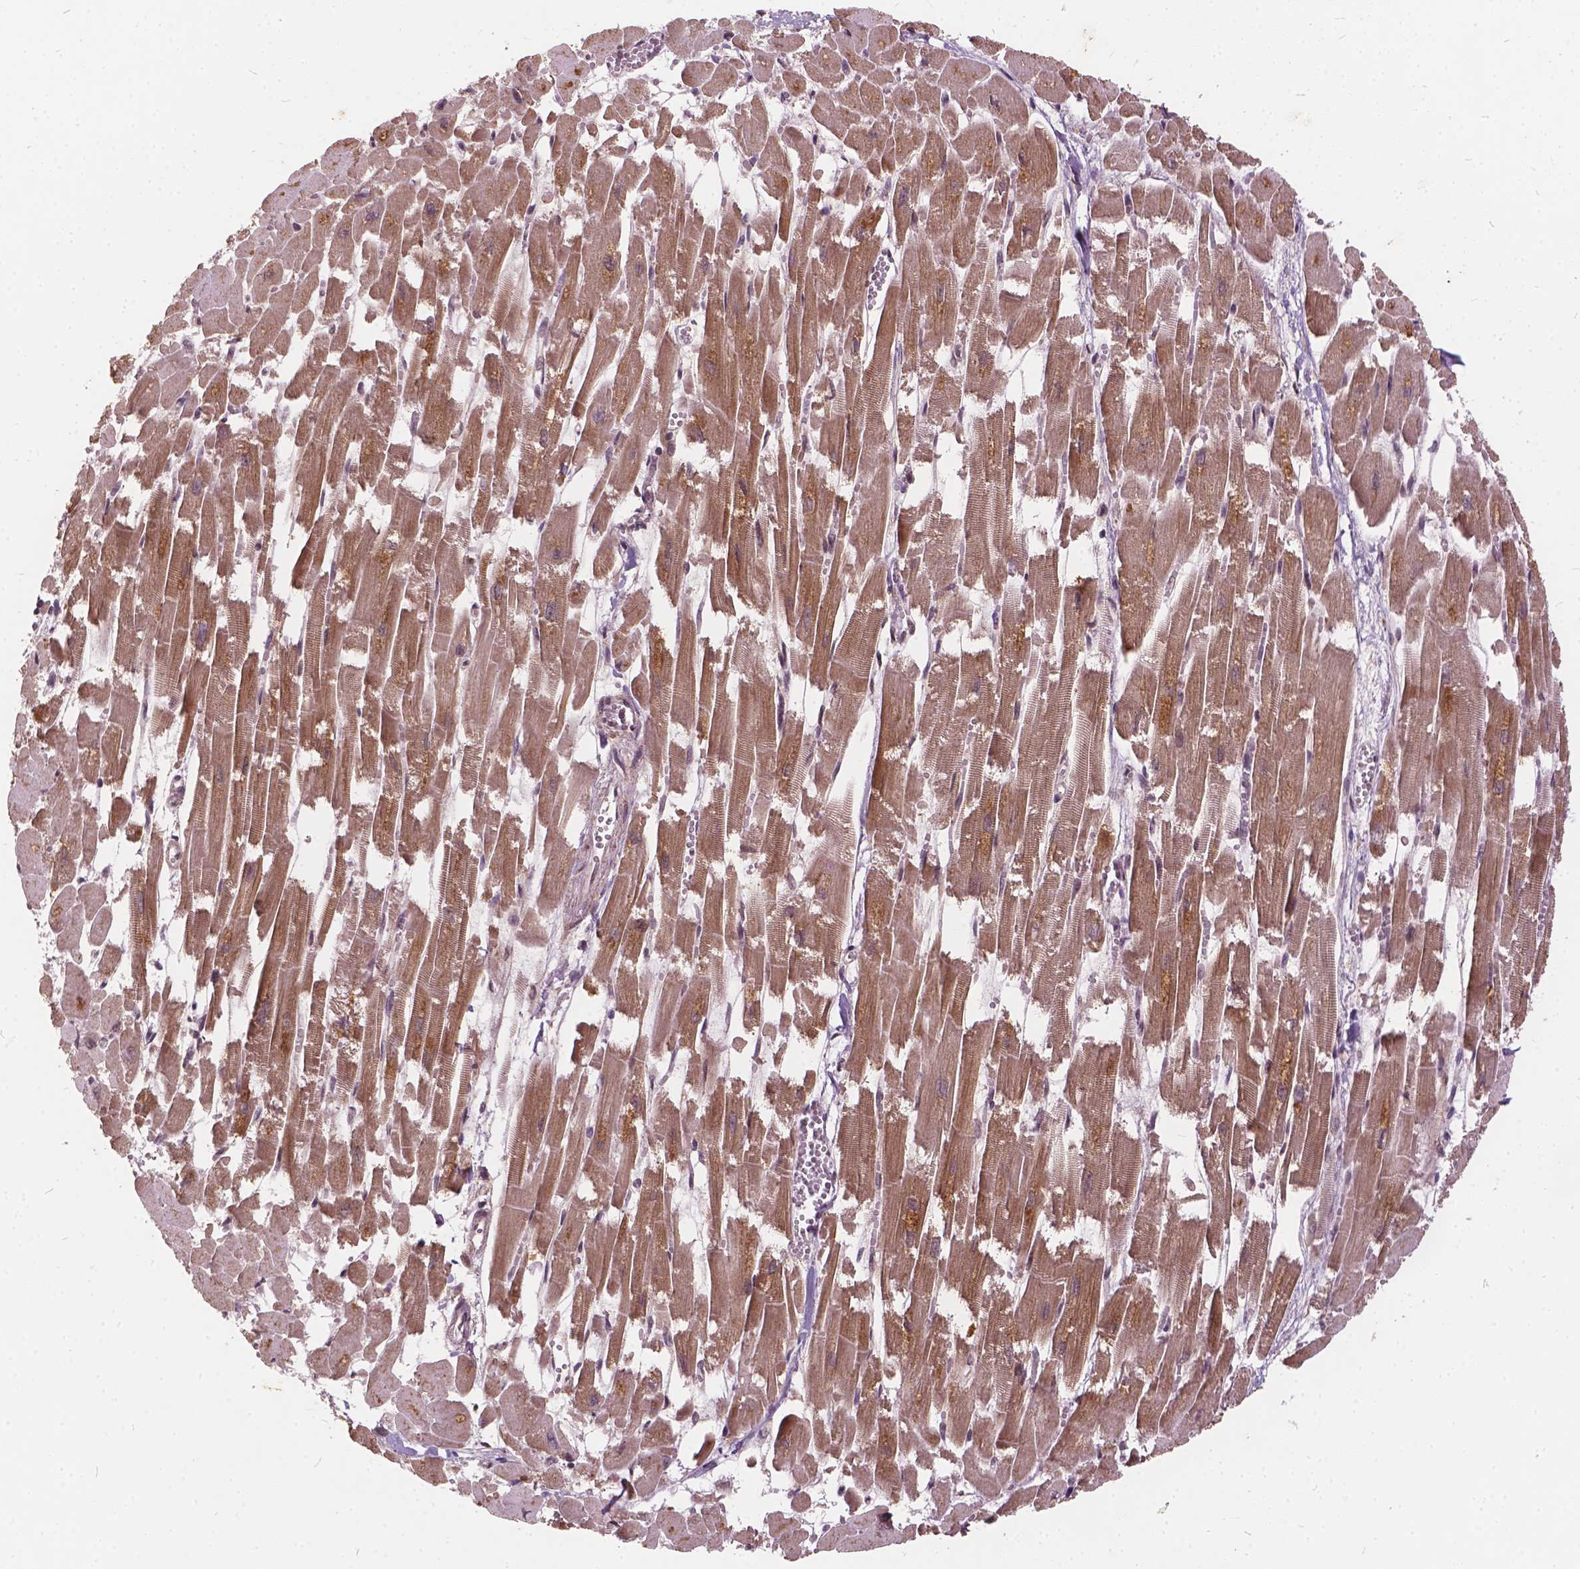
{"staining": {"intensity": "moderate", "quantity": ">75%", "location": "cytoplasmic/membranous,nuclear"}, "tissue": "heart muscle", "cell_type": "Cardiomyocytes", "image_type": "normal", "snomed": [{"axis": "morphology", "description": "Normal tissue, NOS"}, {"axis": "topography", "description": "Heart"}], "caption": "Protein analysis of benign heart muscle shows moderate cytoplasmic/membranous,nuclear expression in about >75% of cardiomyocytes.", "gene": "GPS2", "patient": {"sex": "female", "age": 52}}